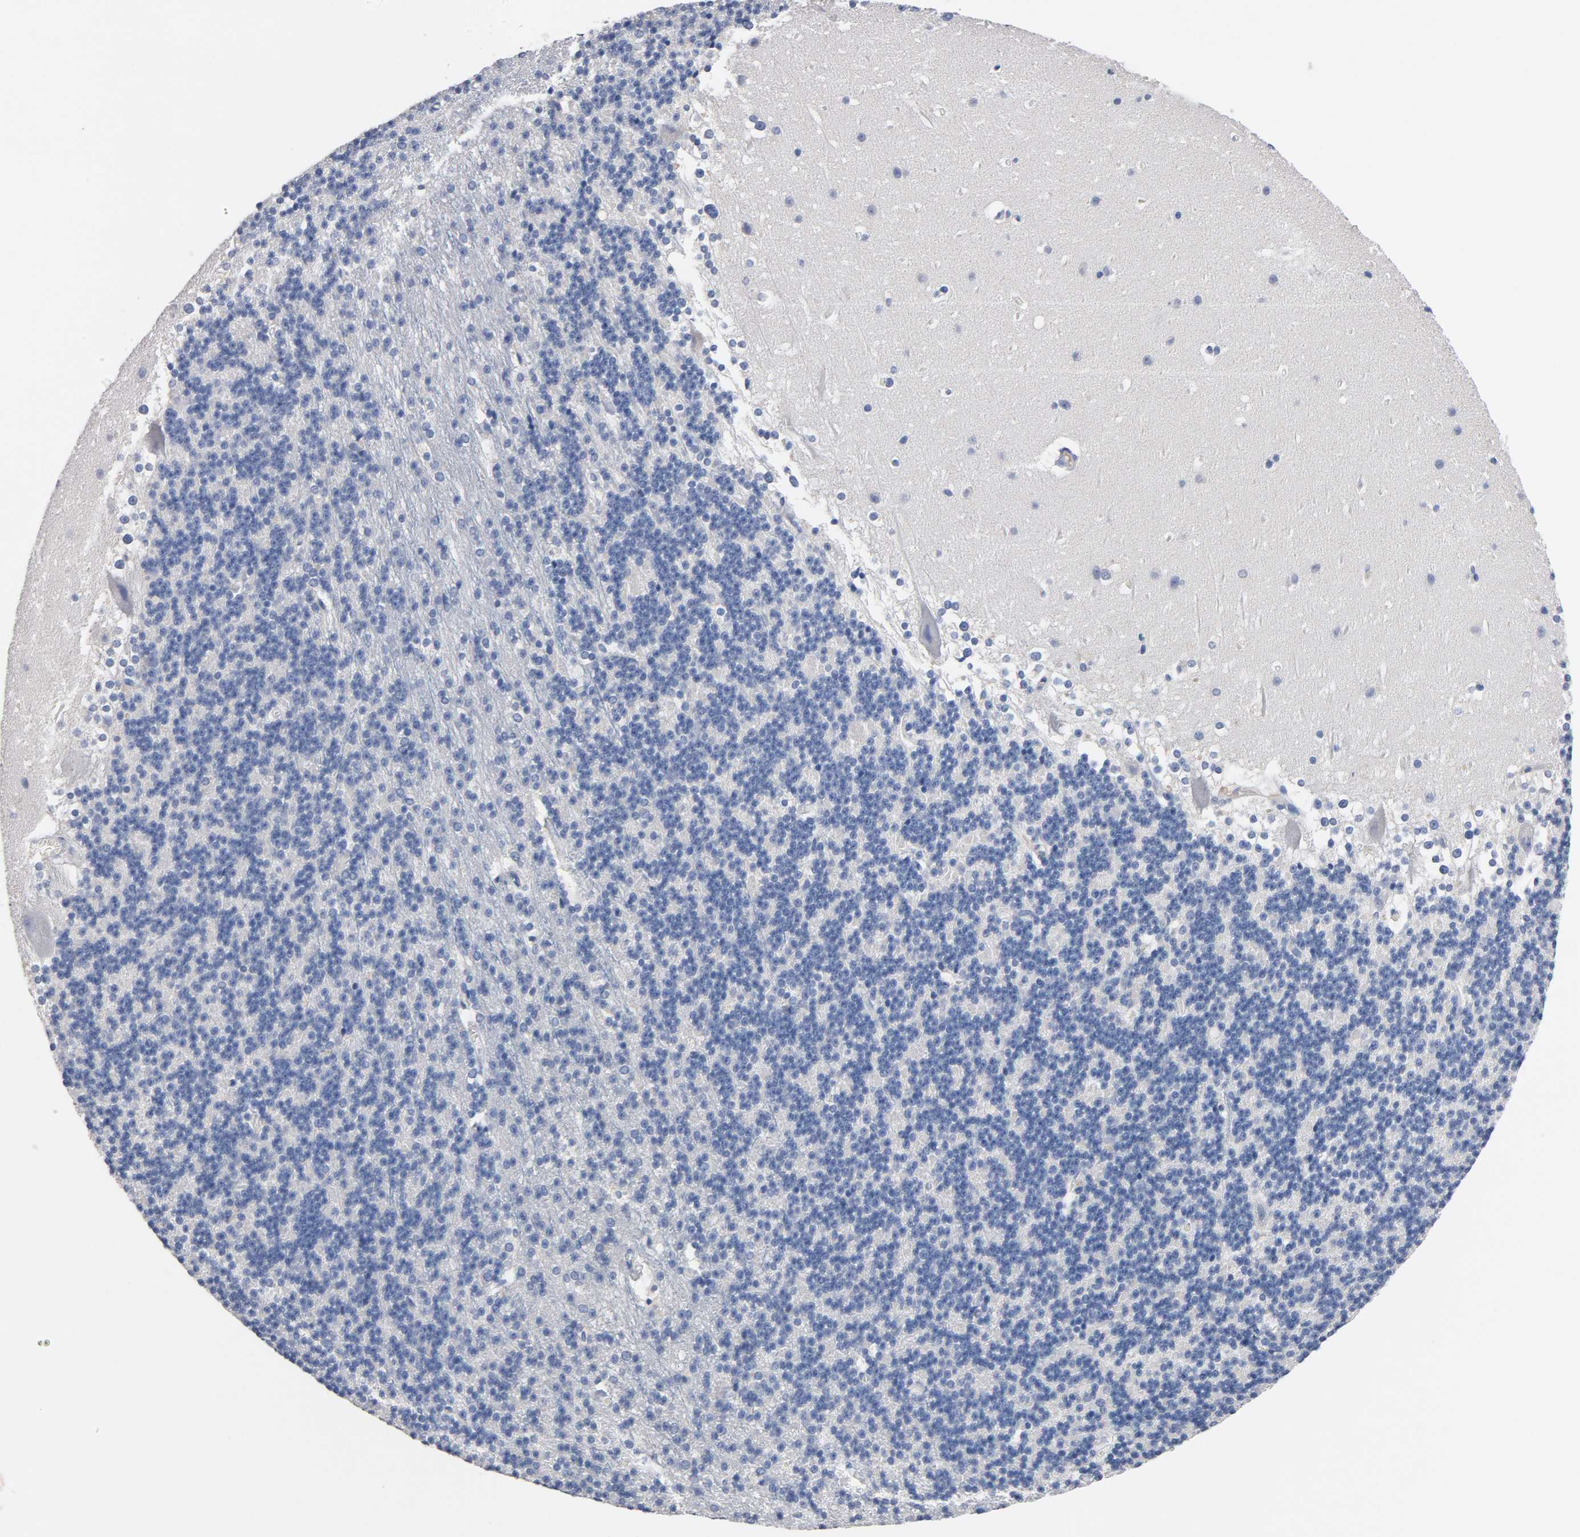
{"staining": {"intensity": "negative", "quantity": "none", "location": "none"}, "tissue": "cerebellum", "cell_type": "Cells in granular layer", "image_type": "normal", "snomed": [{"axis": "morphology", "description": "Normal tissue, NOS"}, {"axis": "topography", "description": "Cerebellum"}], "caption": "Immunohistochemistry histopathology image of unremarkable cerebellum: human cerebellum stained with DAB exhibits no significant protein positivity in cells in granular layer.", "gene": "ZCCHC13", "patient": {"sex": "female", "age": 19}}